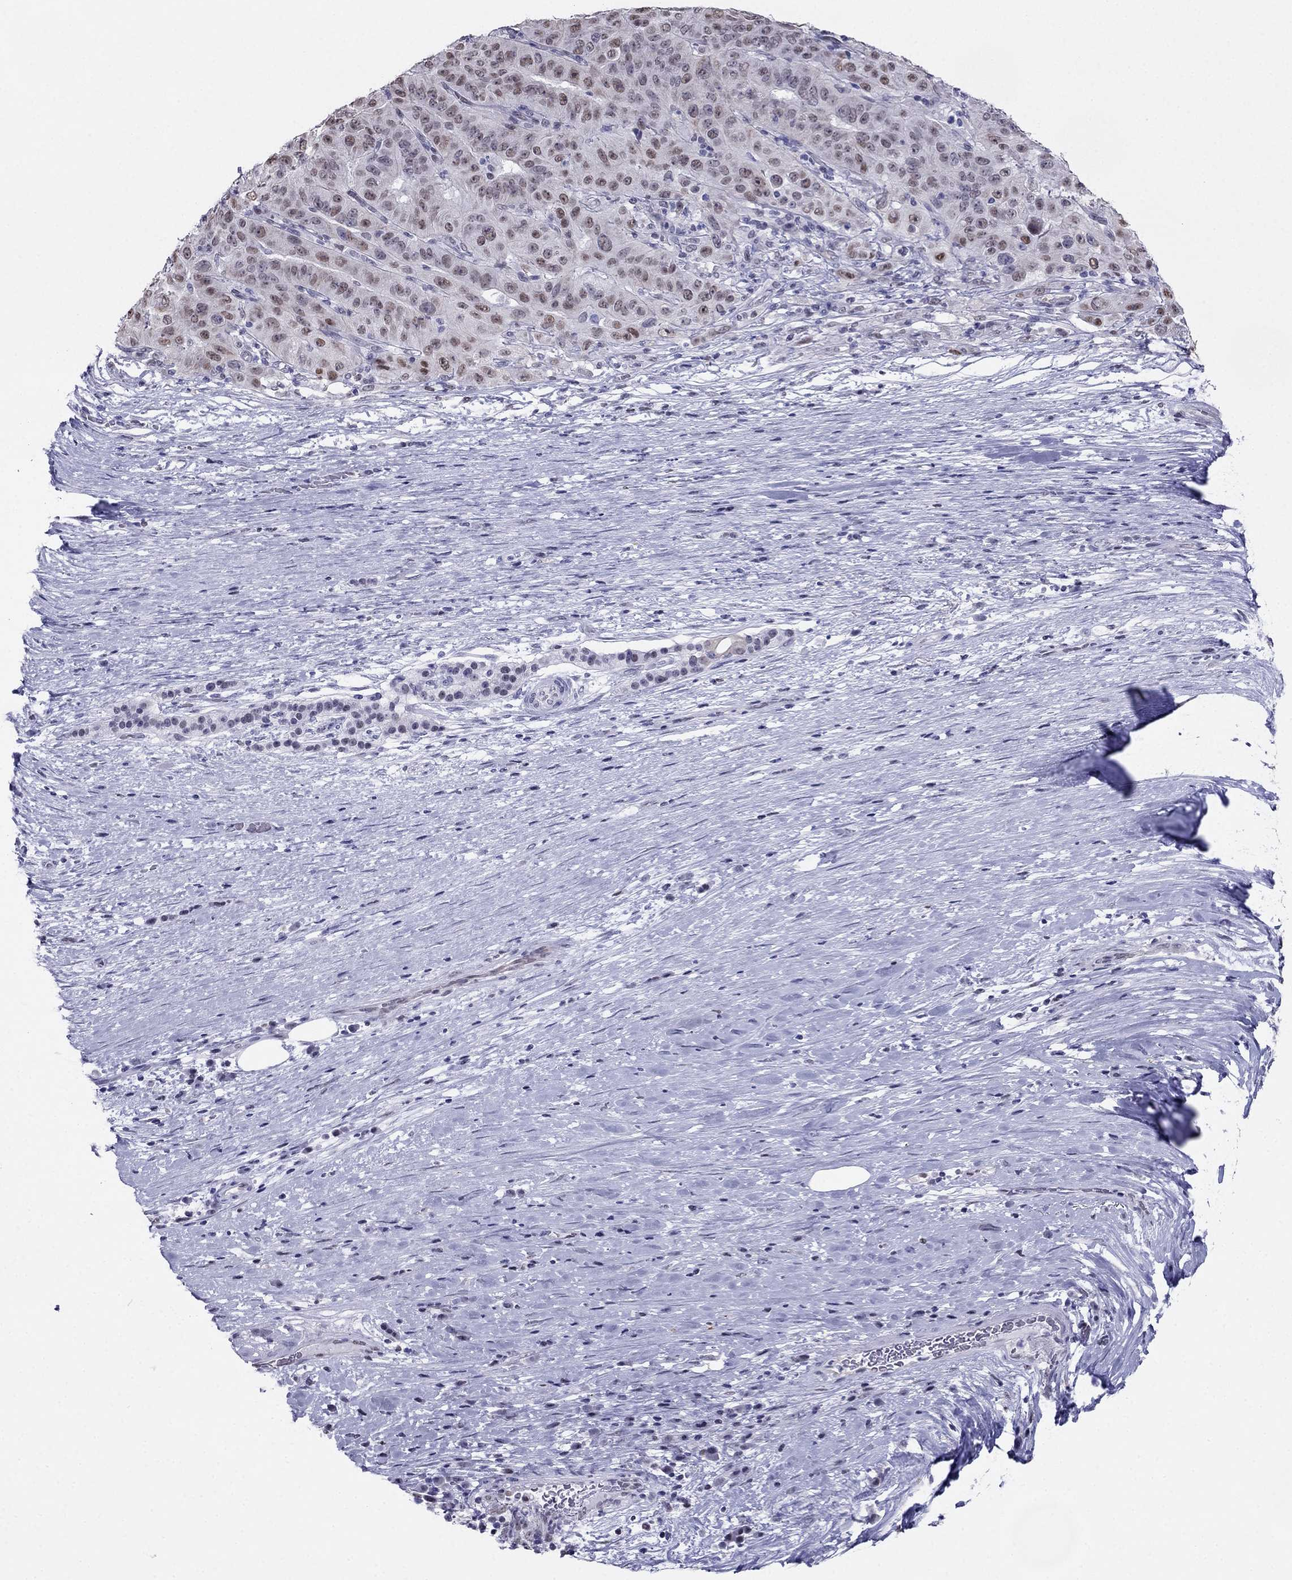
{"staining": {"intensity": "moderate", "quantity": "25%-75%", "location": "nuclear"}, "tissue": "pancreatic cancer", "cell_type": "Tumor cells", "image_type": "cancer", "snomed": [{"axis": "morphology", "description": "Adenocarcinoma, NOS"}, {"axis": "topography", "description": "Pancreas"}], "caption": "A medium amount of moderate nuclear staining is present in about 25%-75% of tumor cells in pancreatic adenocarcinoma tissue.", "gene": "PPM1G", "patient": {"sex": "male", "age": 63}}